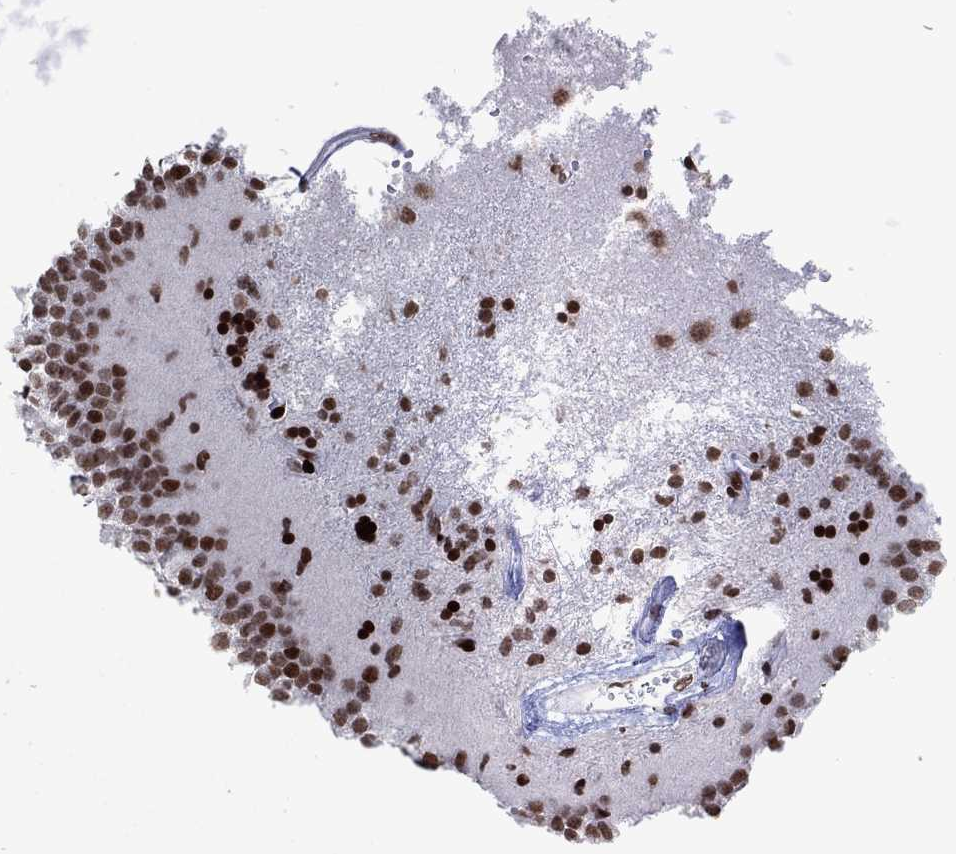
{"staining": {"intensity": "strong", "quantity": "<25%", "location": "nuclear"}, "tissue": "caudate", "cell_type": "Glial cells", "image_type": "normal", "snomed": [{"axis": "morphology", "description": "Normal tissue, NOS"}, {"axis": "topography", "description": "Lateral ventricle wall"}], "caption": "Caudate stained with DAB immunohistochemistry (IHC) demonstrates medium levels of strong nuclear staining in approximately <25% of glial cells.", "gene": "SRSF3", "patient": {"sex": "male", "age": 54}}